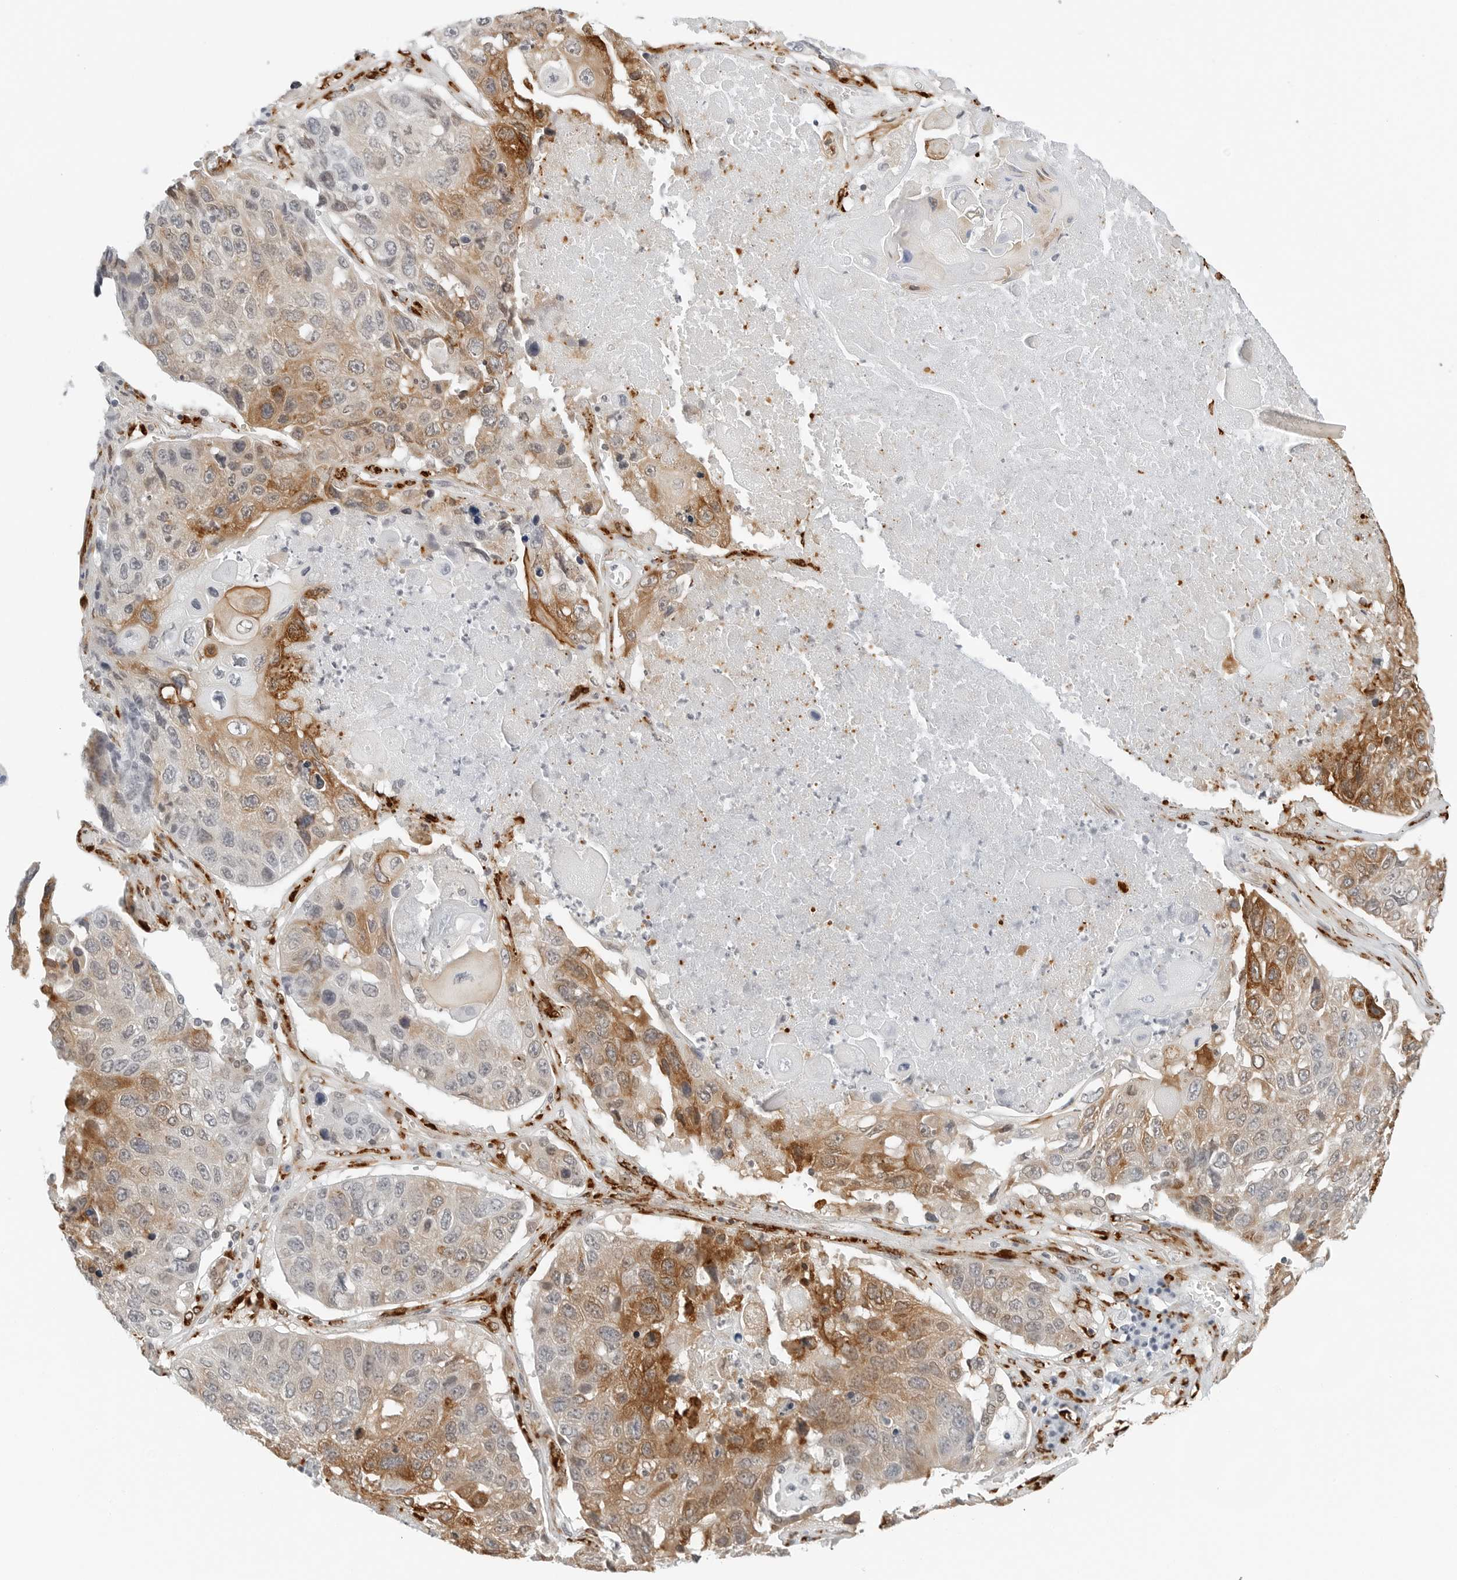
{"staining": {"intensity": "moderate", "quantity": ">75%", "location": "cytoplasmic/membranous"}, "tissue": "lung cancer", "cell_type": "Tumor cells", "image_type": "cancer", "snomed": [{"axis": "morphology", "description": "Squamous cell carcinoma, NOS"}, {"axis": "topography", "description": "Lung"}], "caption": "DAB (3,3'-diaminobenzidine) immunohistochemical staining of human squamous cell carcinoma (lung) displays moderate cytoplasmic/membranous protein staining in approximately >75% of tumor cells.", "gene": "P4HA2", "patient": {"sex": "male", "age": 61}}